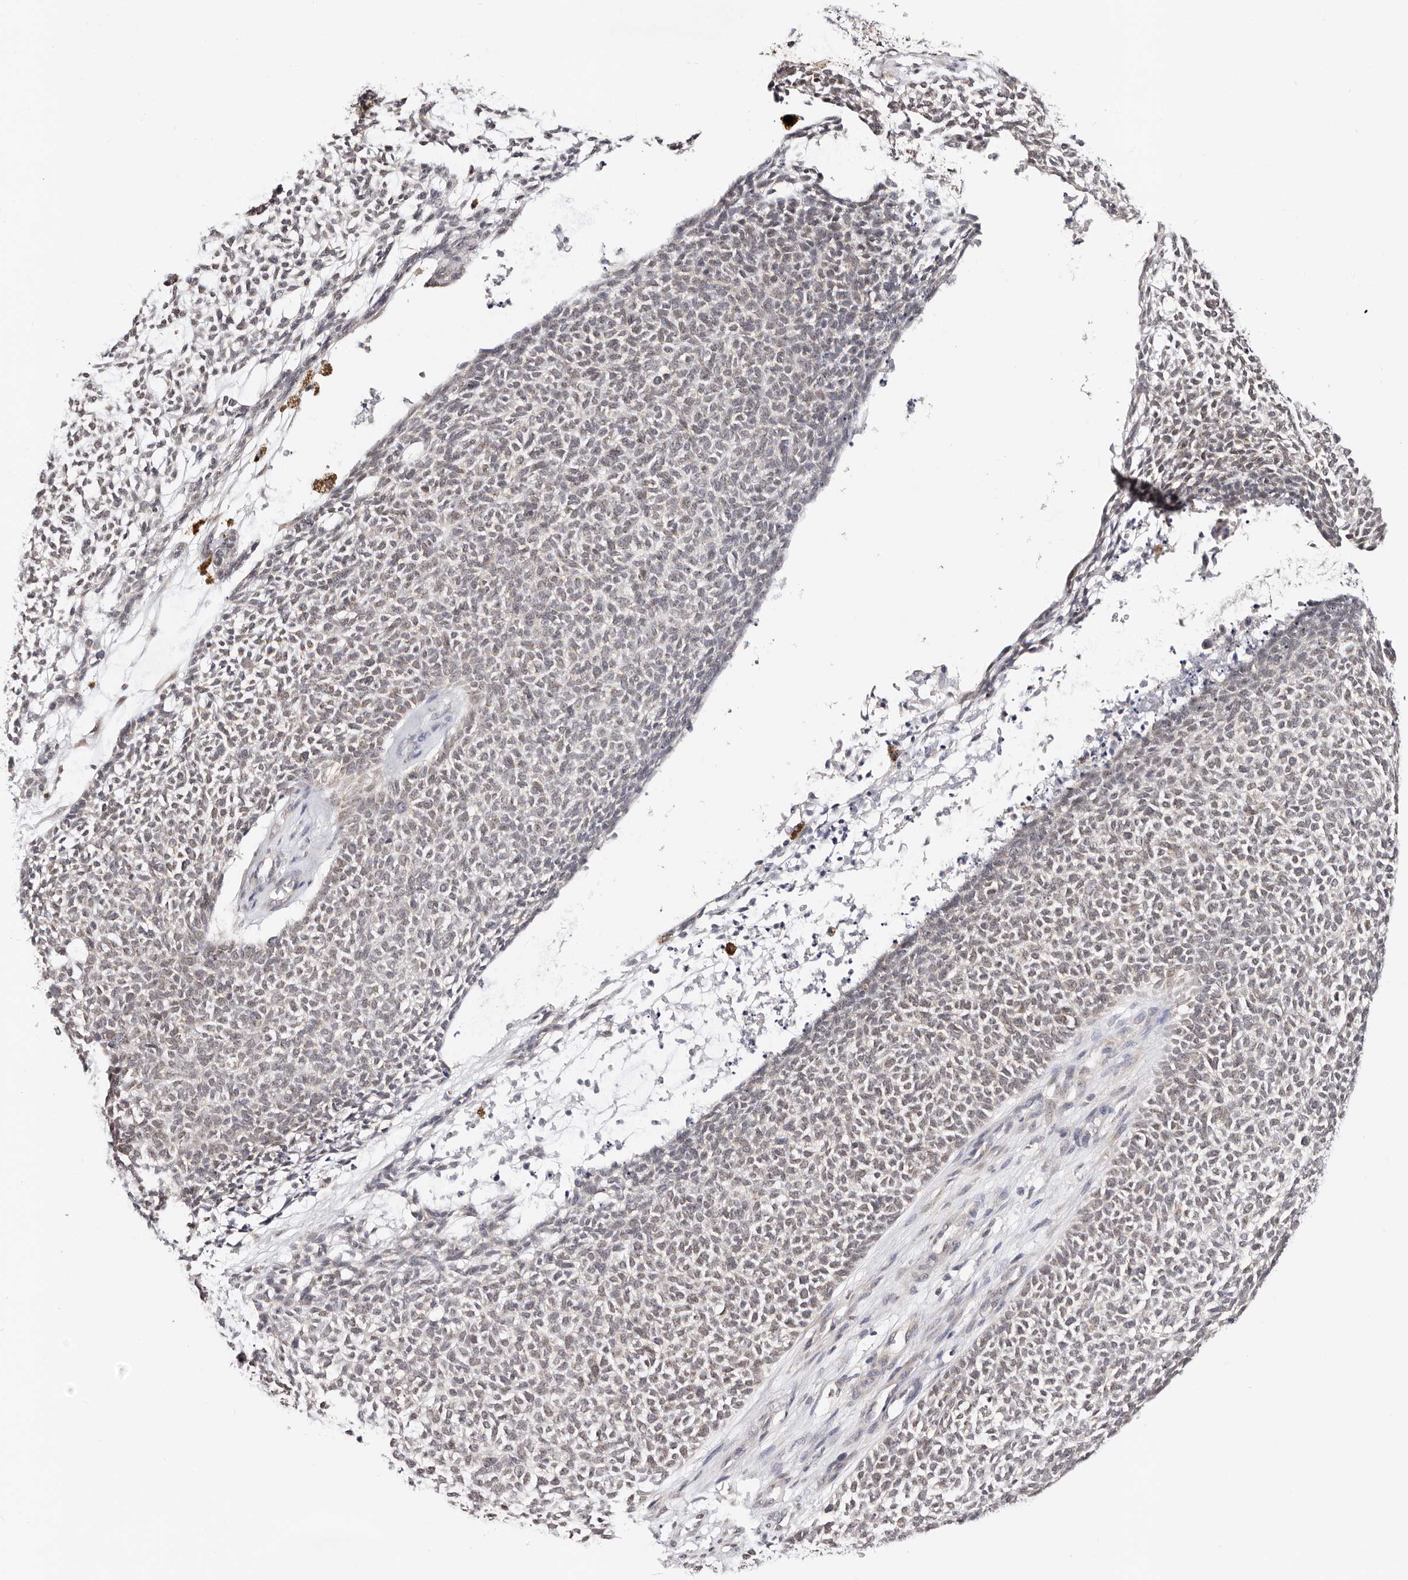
{"staining": {"intensity": "weak", "quantity": "25%-75%", "location": "nuclear"}, "tissue": "skin cancer", "cell_type": "Tumor cells", "image_type": "cancer", "snomed": [{"axis": "morphology", "description": "Basal cell carcinoma"}, {"axis": "topography", "description": "Skin"}], "caption": "This histopathology image displays IHC staining of human skin cancer, with low weak nuclear expression in about 25%-75% of tumor cells.", "gene": "VIPAS39", "patient": {"sex": "female", "age": 84}}